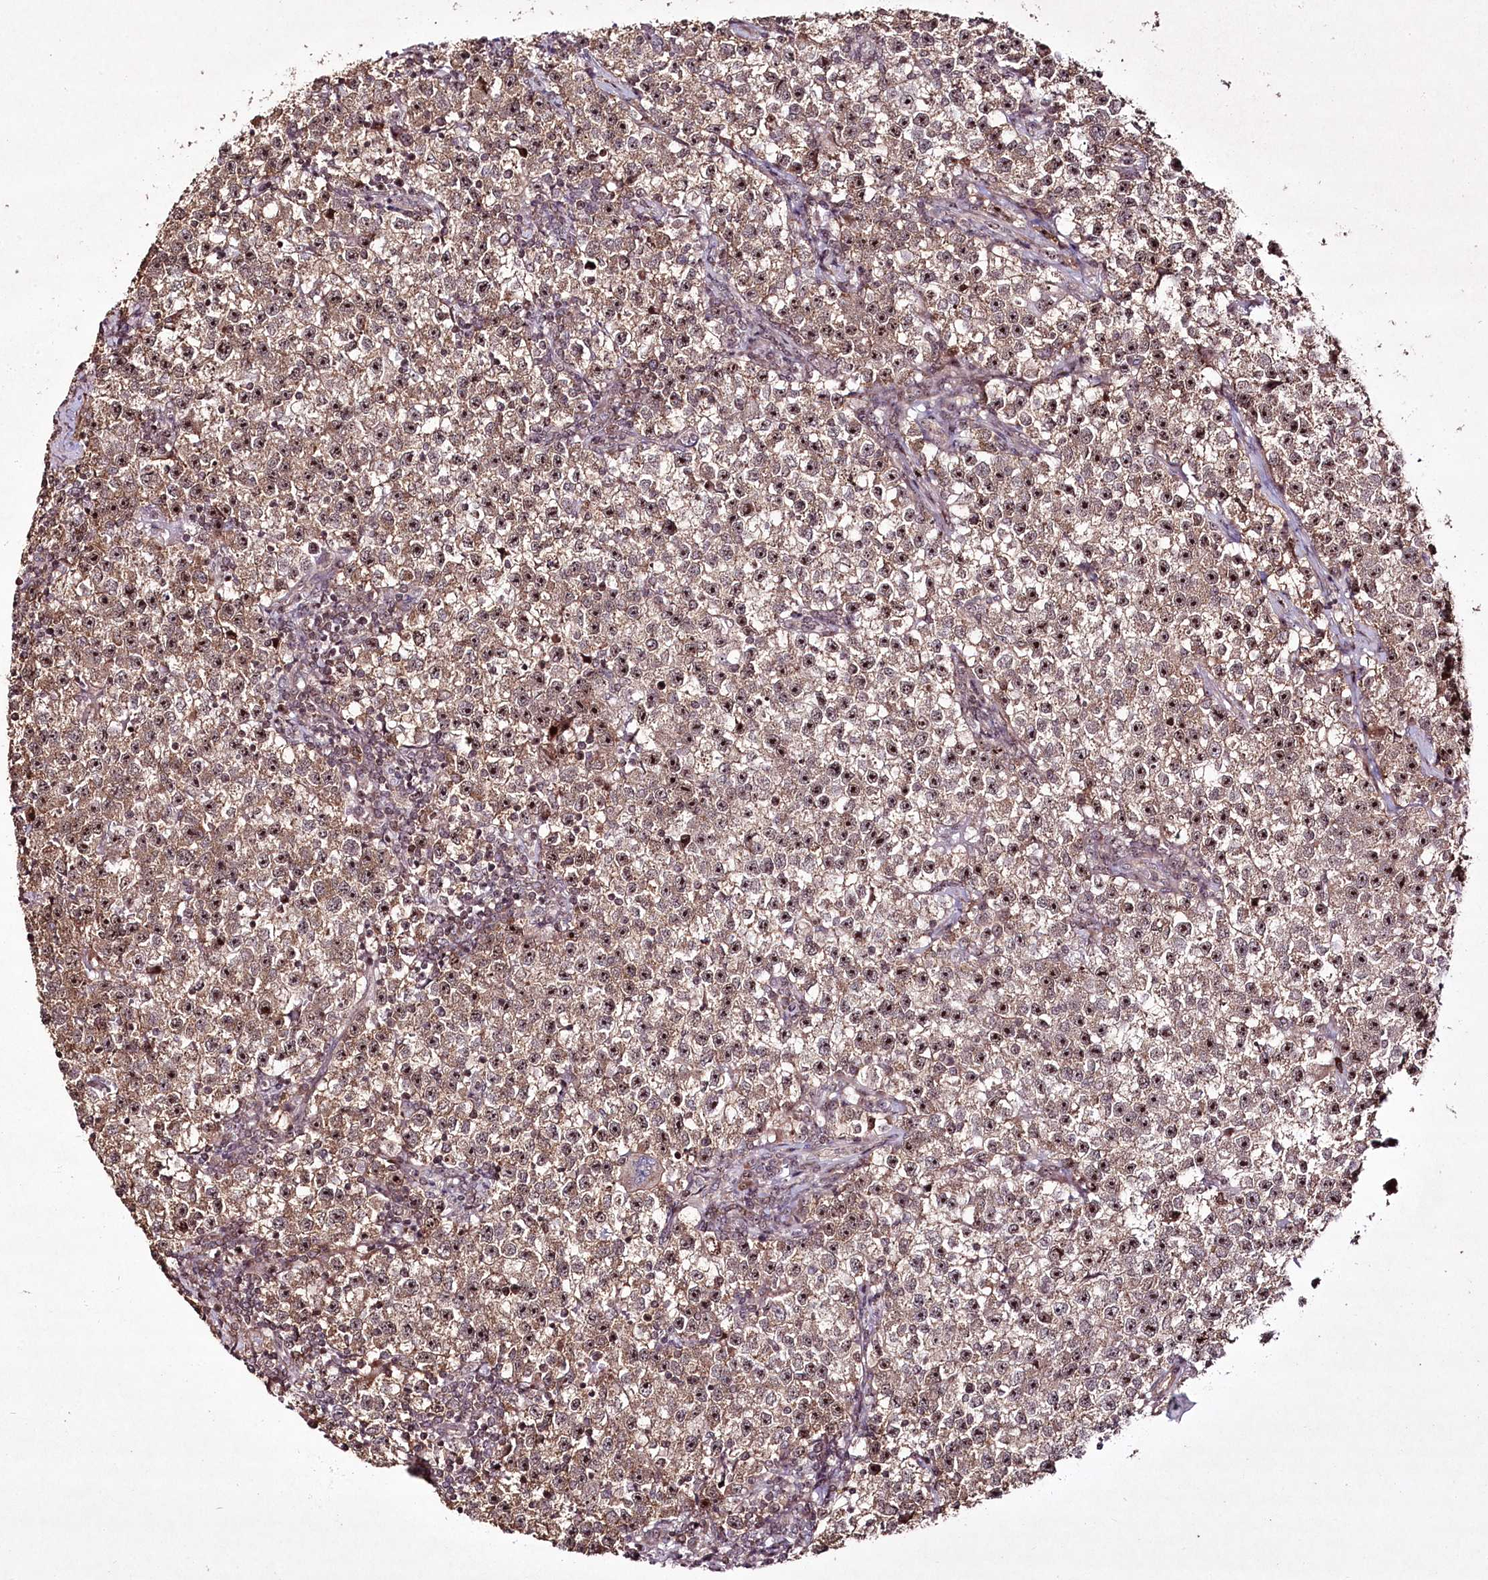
{"staining": {"intensity": "moderate", "quantity": ">75%", "location": "cytoplasmic/membranous,nuclear"}, "tissue": "testis cancer", "cell_type": "Tumor cells", "image_type": "cancer", "snomed": [{"axis": "morphology", "description": "Seminoma, NOS"}, {"axis": "topography", "description": "Testis"}], "caption": "Moderate cytoplasmic/membranous and nuclear expression for a protein is identified in about >75% of tumor cells of testis seminoma using immunohistochemistry.", "gene": "CCDC59", "patient": {"sex": "male", "age": 22}}